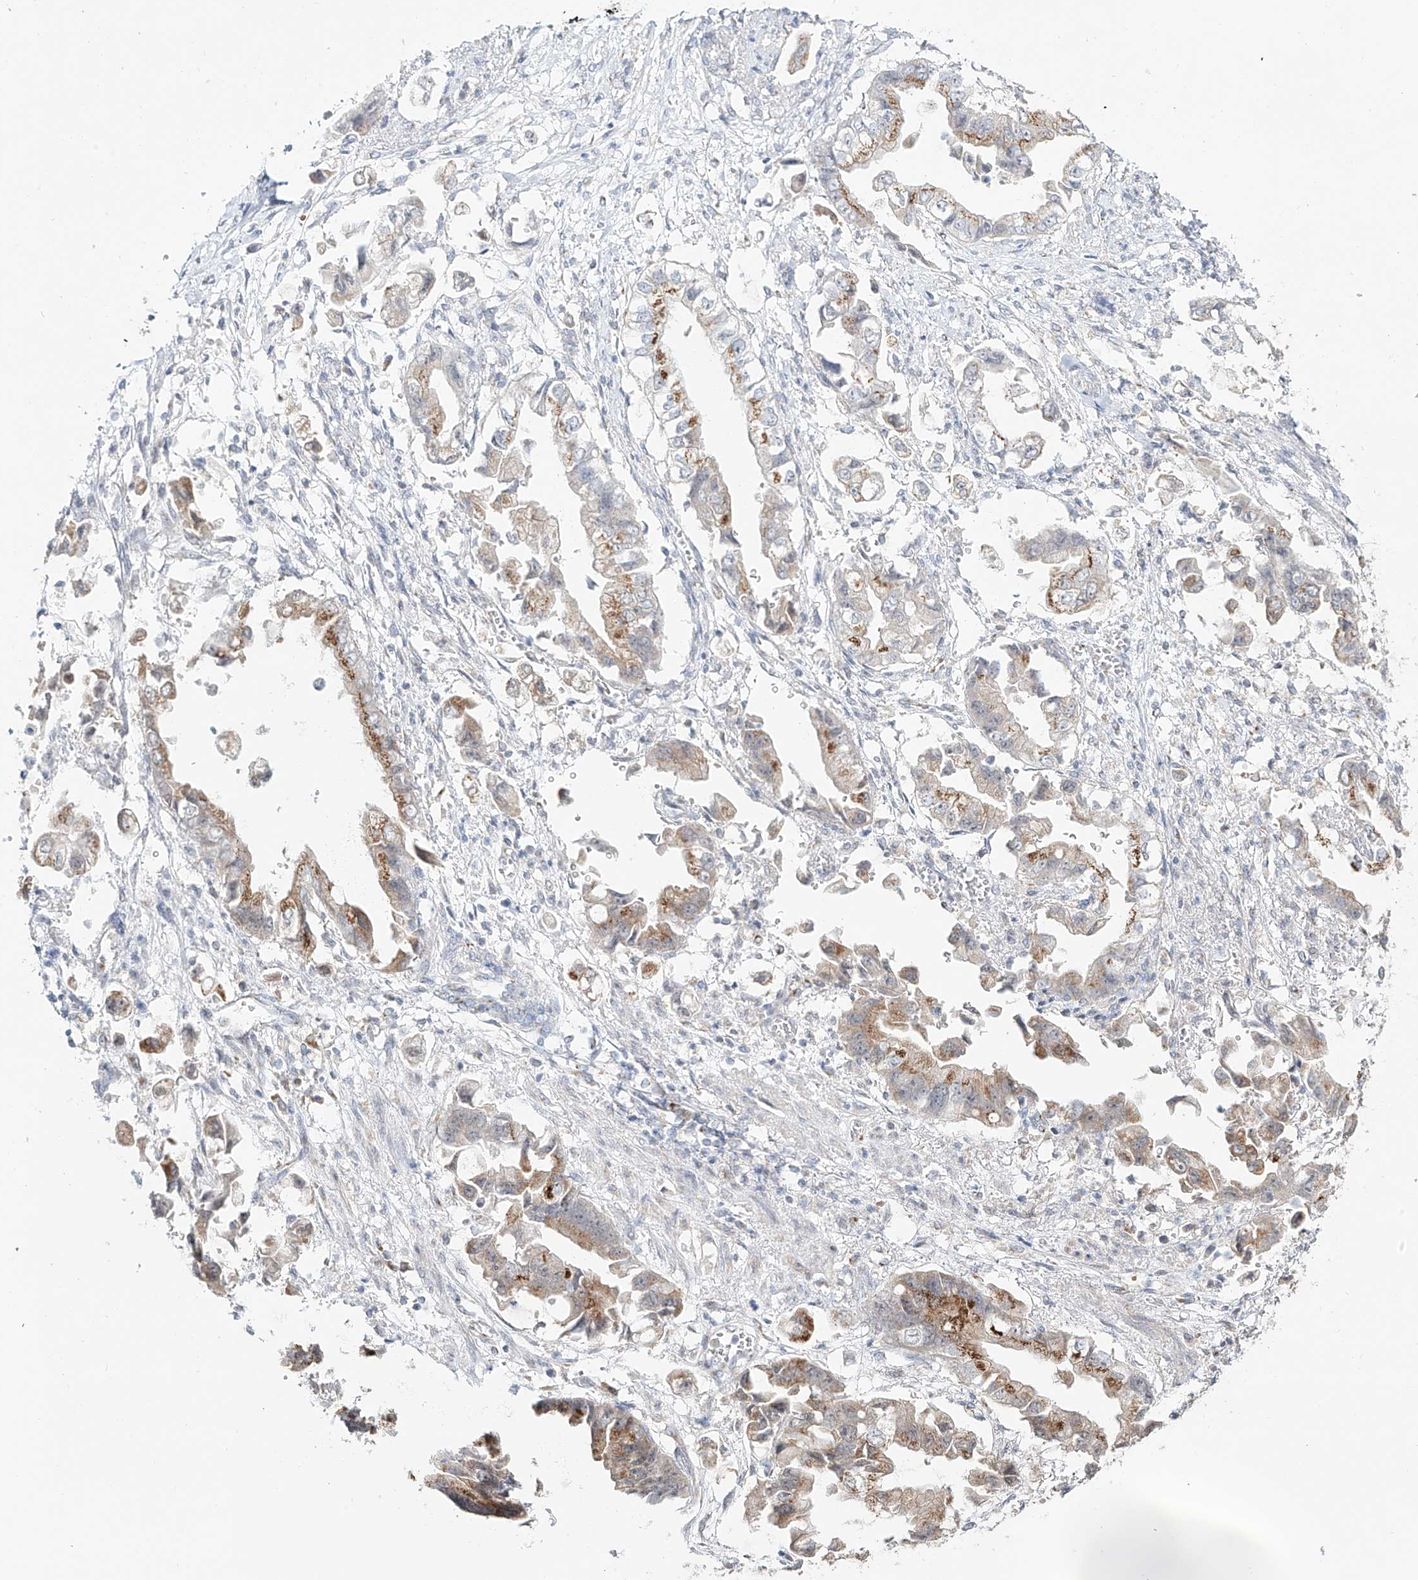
{"staining": {"intensity": "moderate", "quantity": "25%-75%", "location": "cytoplasmic/membranous"}, "tissue": "stomach cancer", "cell_type": "Tumor cells", "image_type": "cancer", "snomed": [{"axis": "morphology", "description": "Adenocarcinoma, NOS"}, {"axis": "topography", "description": "Stomach"}], "caption": "IHC image of neoplastic tissue: adenocarcinoma (stomach) stained using IHC shows medium levels of moderate protein expression localized specifically in the cytoplasmic/membranous of tumor cells, appearing as a cytoplasmic/membranous brown color.", "gene": "BSDC1", "patient": {"sex": "male", "age": 62}}